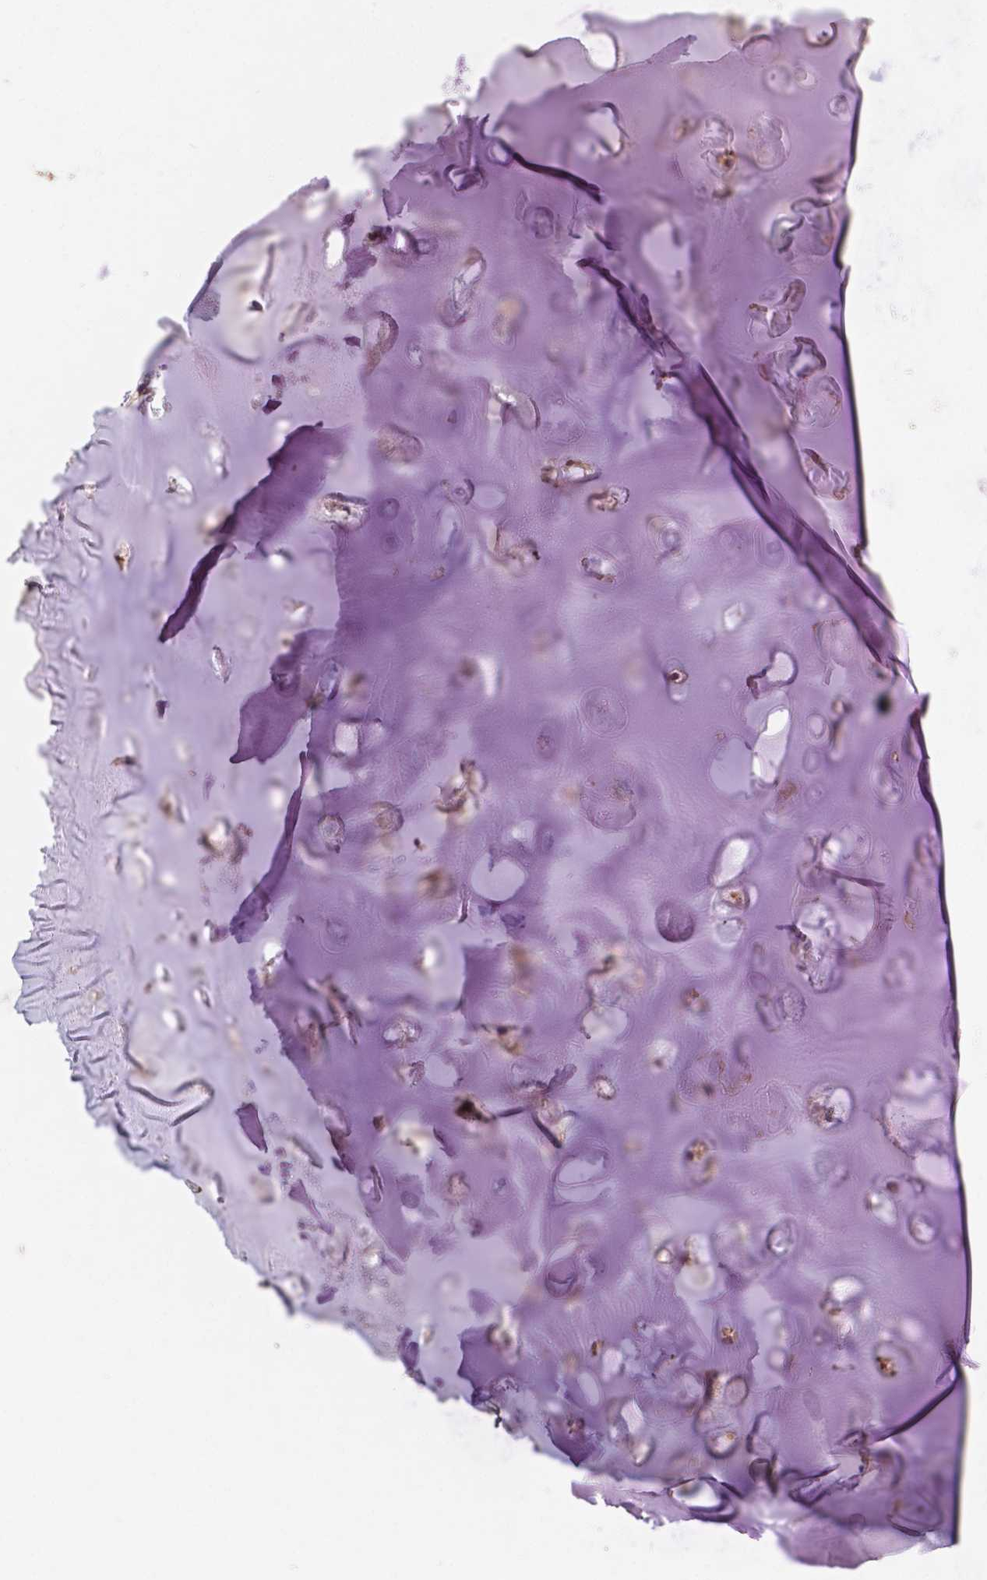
{"staining": {"intensity": "moderate", "quantity": "25%-75%", "location": "cytoplasmic/membranous"}, "tissue": "soft tissue", "cell_type": "Chondrocytes", "image_type": "normal", "snomed": [{"axis": "morphology", "description": "Normal tissue, NOS"}, {"axis": "morphology", "description": "Squamous cell carcinoma, NOS"}, {"axis": "topography", "description": "Cartilage tissue"}, {"axis": "topography", "description": "Bronchus"}, {"axis": "topography", "description": "Lung"}], "caption": "Moderate cytoplasmic/membranous expression for a protein is identified in approximately 25%-75% of chondrocytes of normal soft tissue using IHC.", "gene": "CCDC71L", "patient": {"sex": "male", "age": 66}}